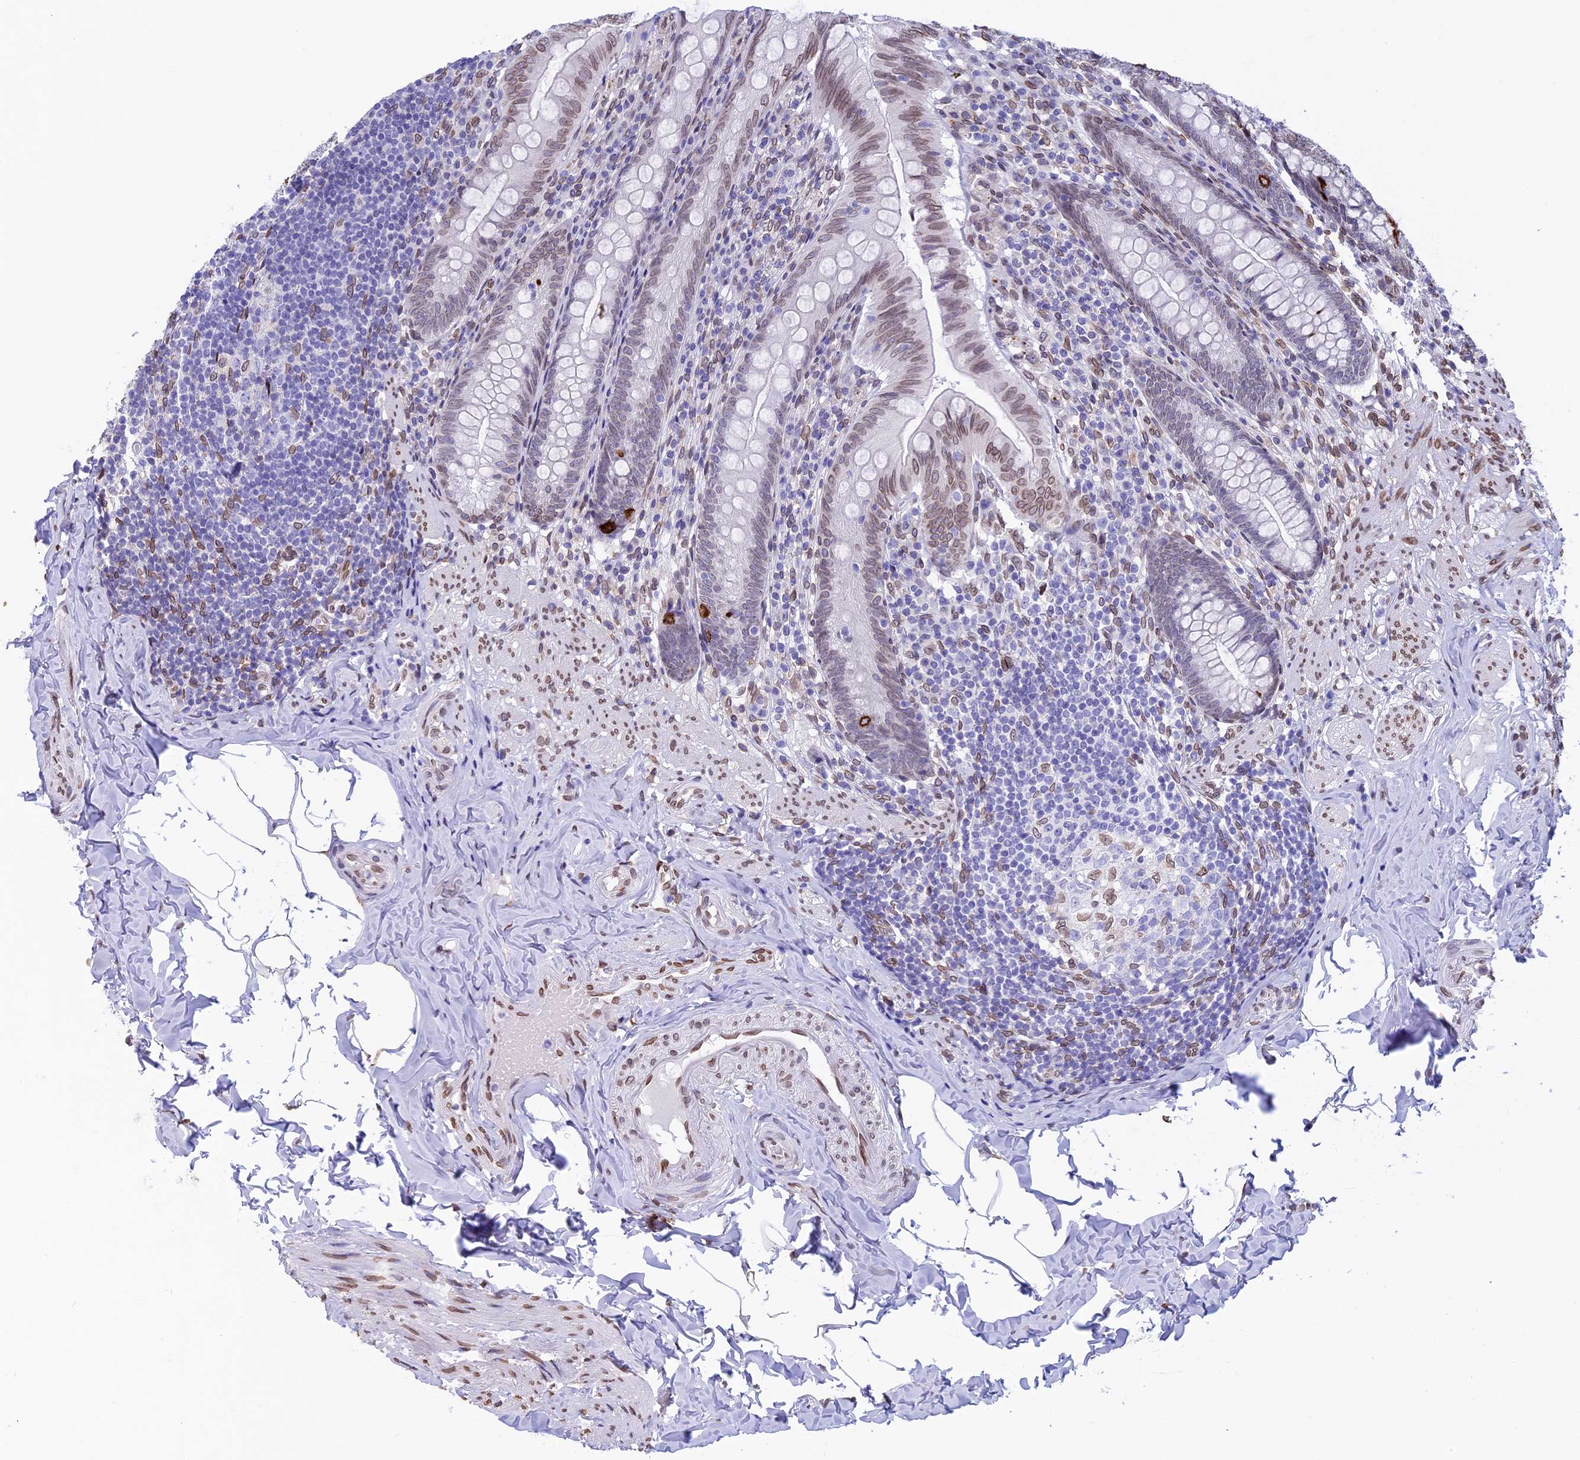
{"staining": {"intensity": "moderate", "quantity": "25%-75%", "location": "cytoplasmic/membranous,nuclear"}, "tissue": "appendix", "cell_type": "Glandular cells", "image_type": "normal", "snomed": [{"axis": "morphology", "description": "Normal tissue, NOS"}, {"axis": "topography", "description": "Appendix"}], "caption": "The image shows staining of benign appendix, revealing moderate cytoplasmic/membranous,nuclear protein positivity (brown color) within glandular cells.", "gene": "TMPRSS7", "patient": {"sex": "male", "age": 55}}